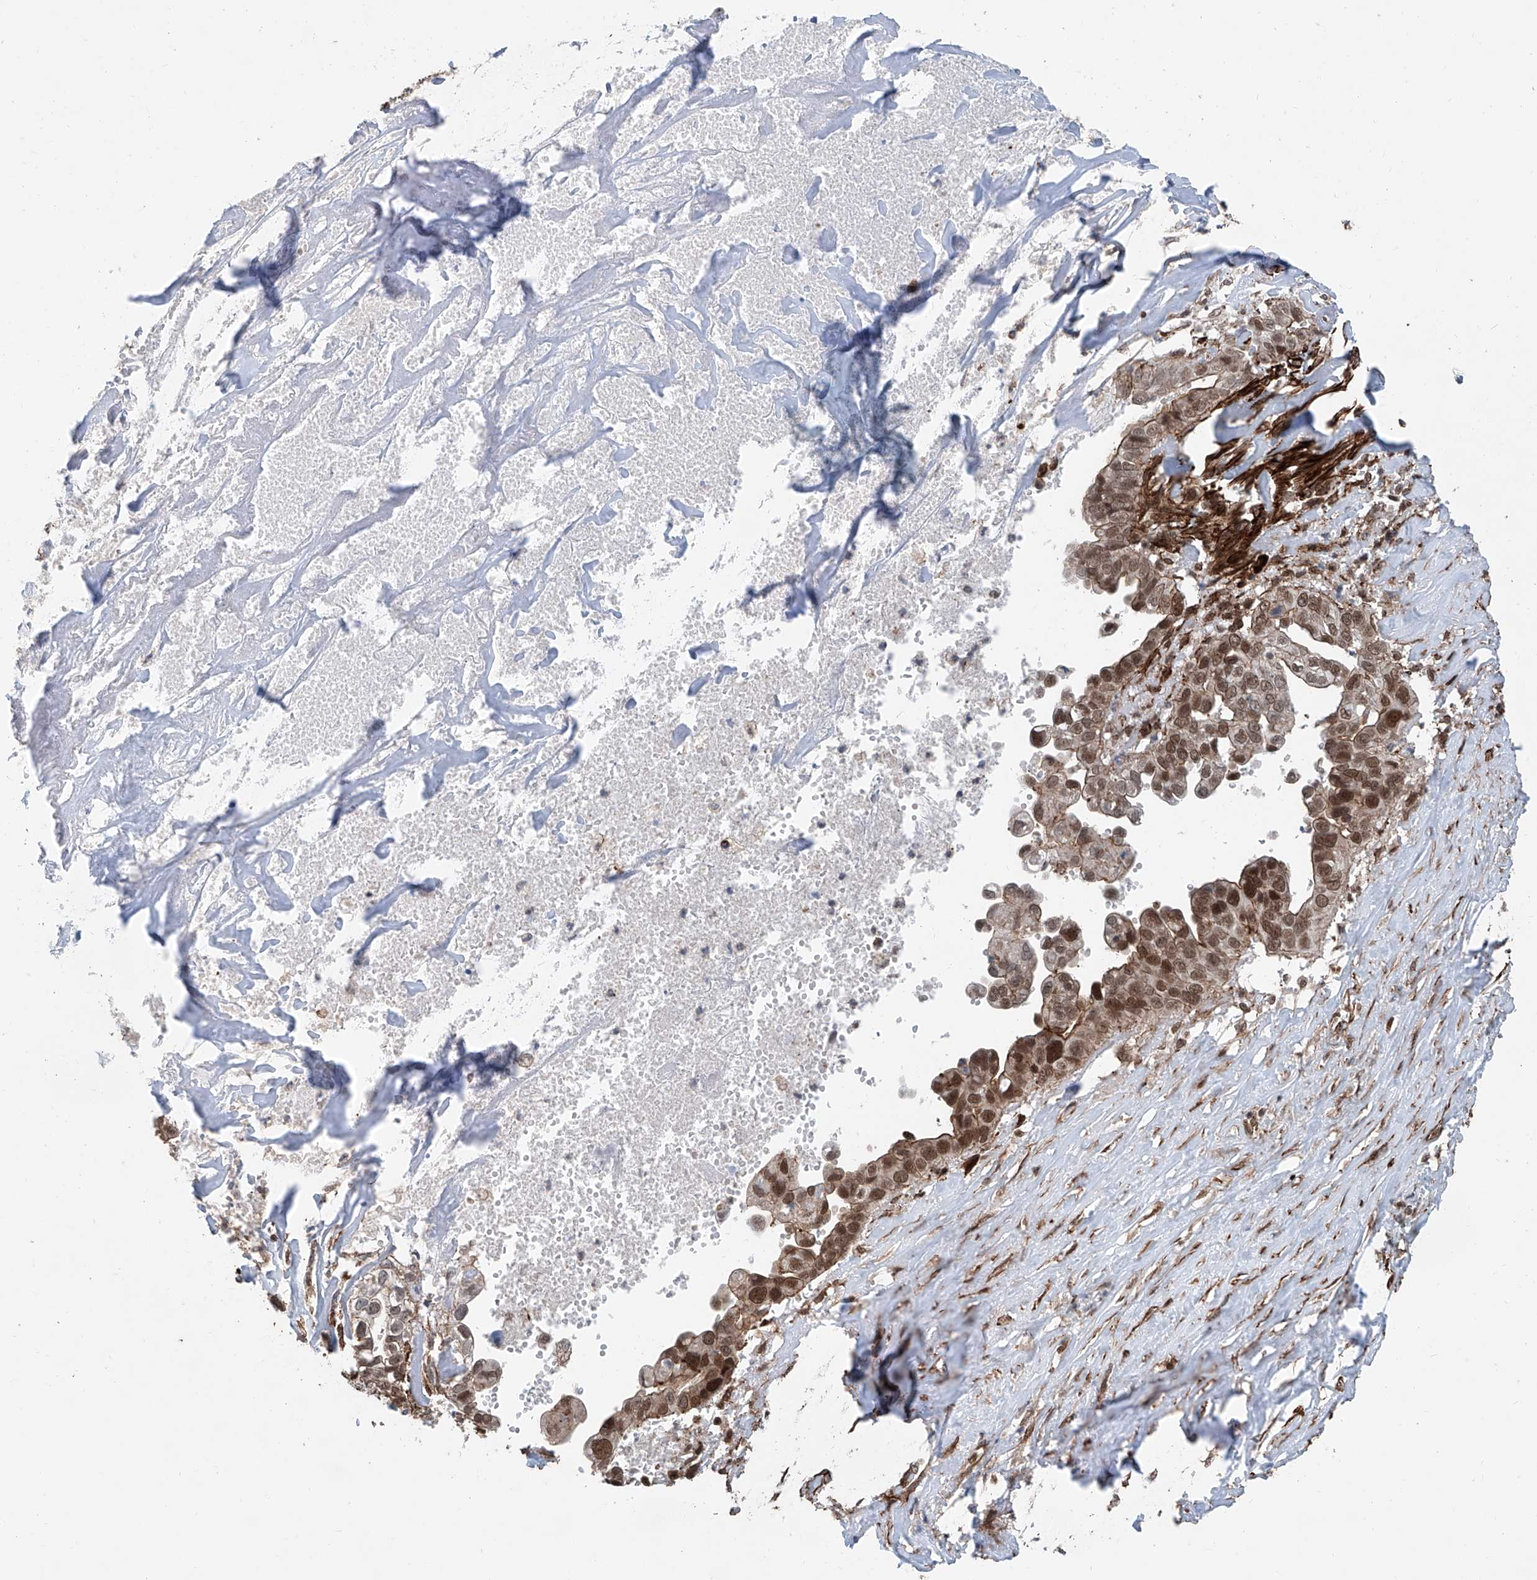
{"staining": {"intensity": "moderate", "quantity": ">75%", "location": "cytoplasmic/membranous,nuclear"}, "tissue": "liver cancer", "cell_type": "Tumor cells", "image_type": "cancer", "snomed": [{"axis": "morphology", "description": "Cholangiocarcinoma"}, {"axis": "topography", "description": "Liver"}], "caption": "Liver cancer (cholangiocarcinoma) stained with a brown dye reveals moderate cytoplasmic/membranous and nuclear positive expression in approximately >75% of tumor cells.", "gene": "SDE2", "patient": {"sex": "female", "age": 79}}